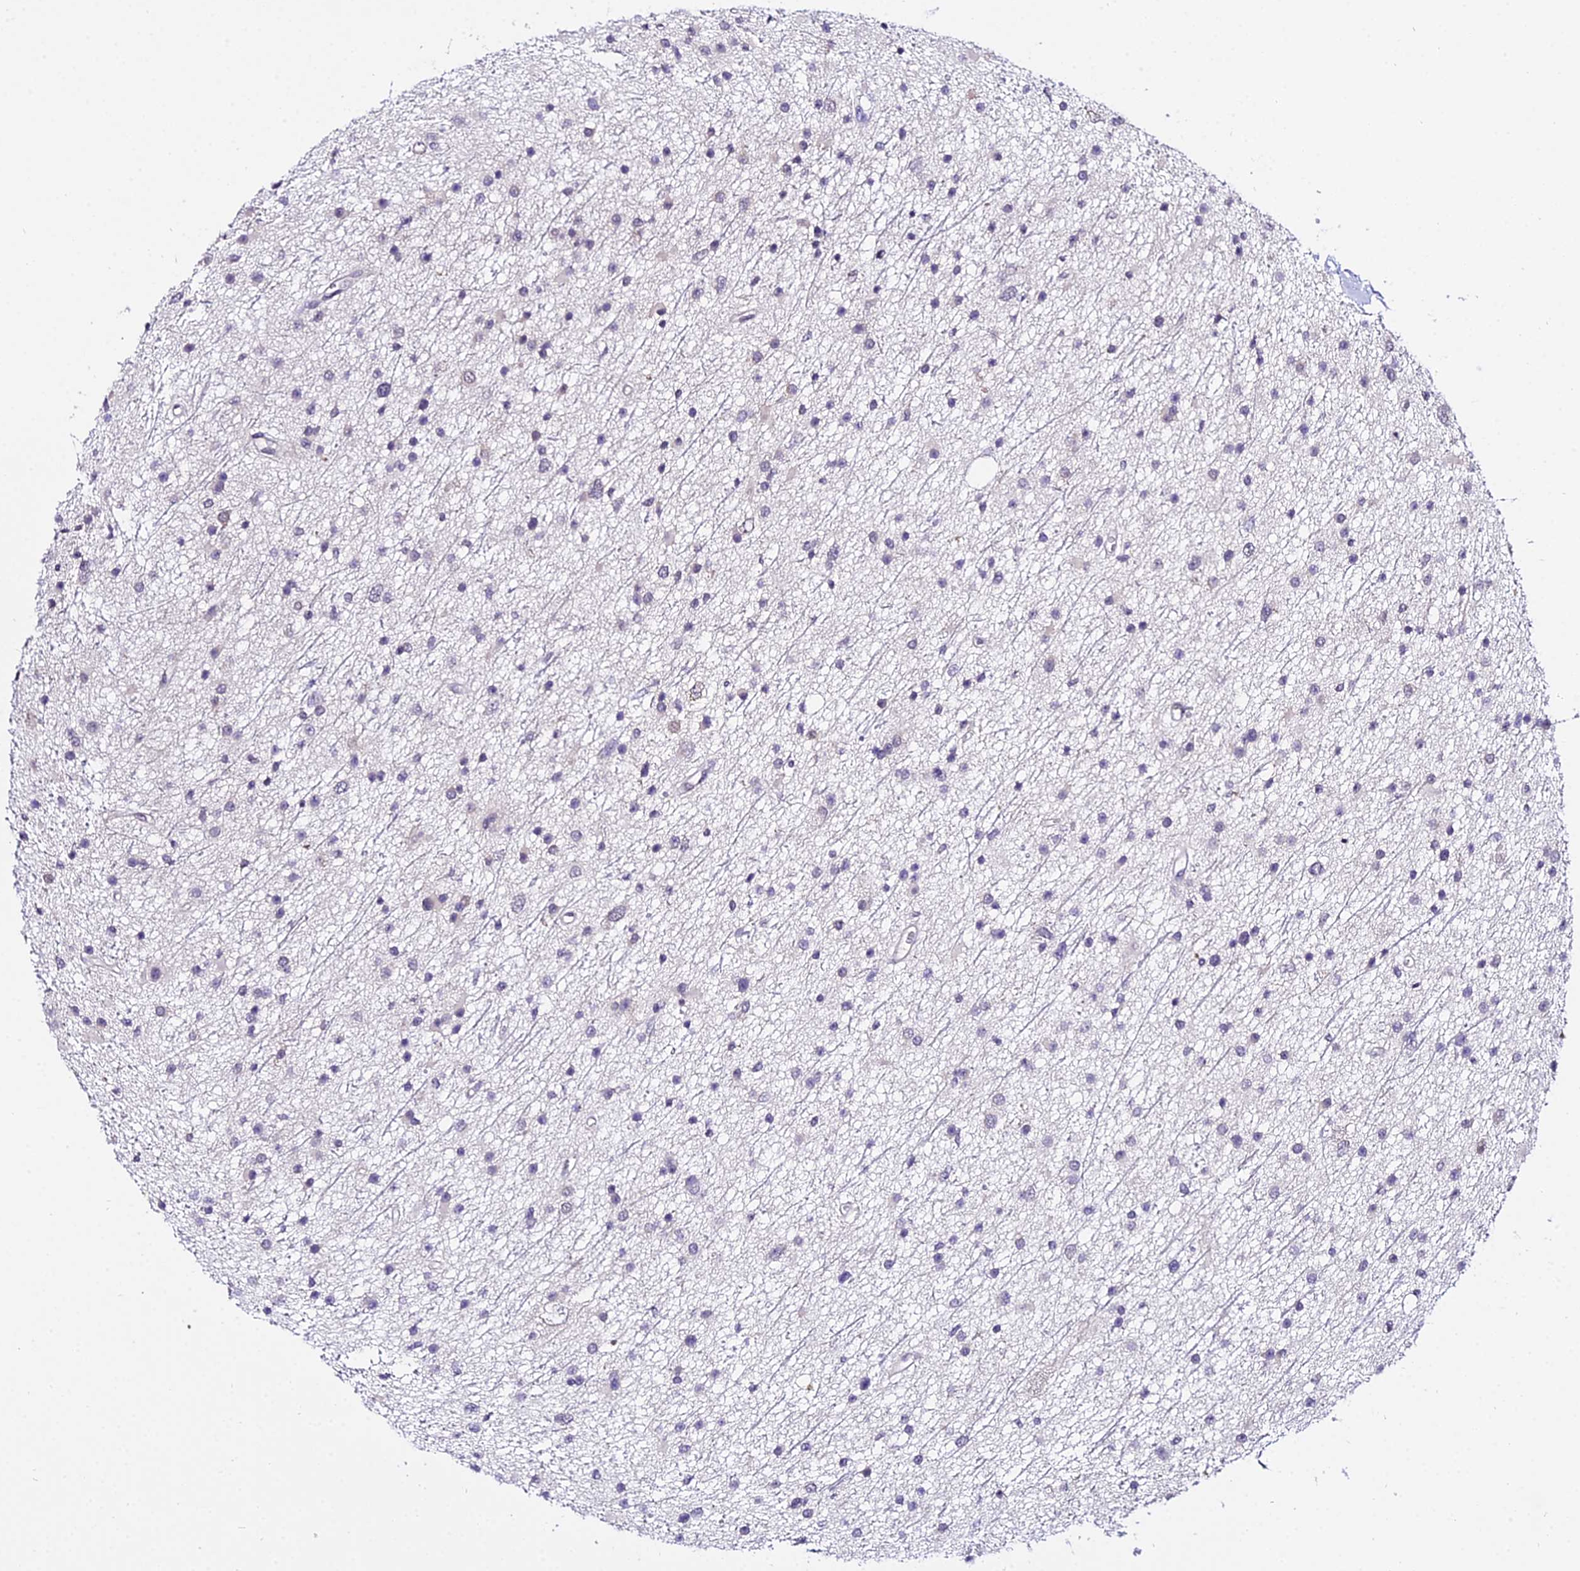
{"staining": {"intensity": "negative", "quantity": "none", "location": "none"}, "tissue": "glioma", "cell_type": "Tumor cells", "image_type": "cancer", "snomed": [{"axis": "morphology", "description": "Glioma, malignant, Low grade"}, {"axis": "topography", "description": "Cerebral cortex"}], "caption": "This is an immunohistochemistry photomicrograph of glioma. There is no staining in tumor cells.", "gene": "POLR2I", "patient": {"sex": "female", "age": 39}}